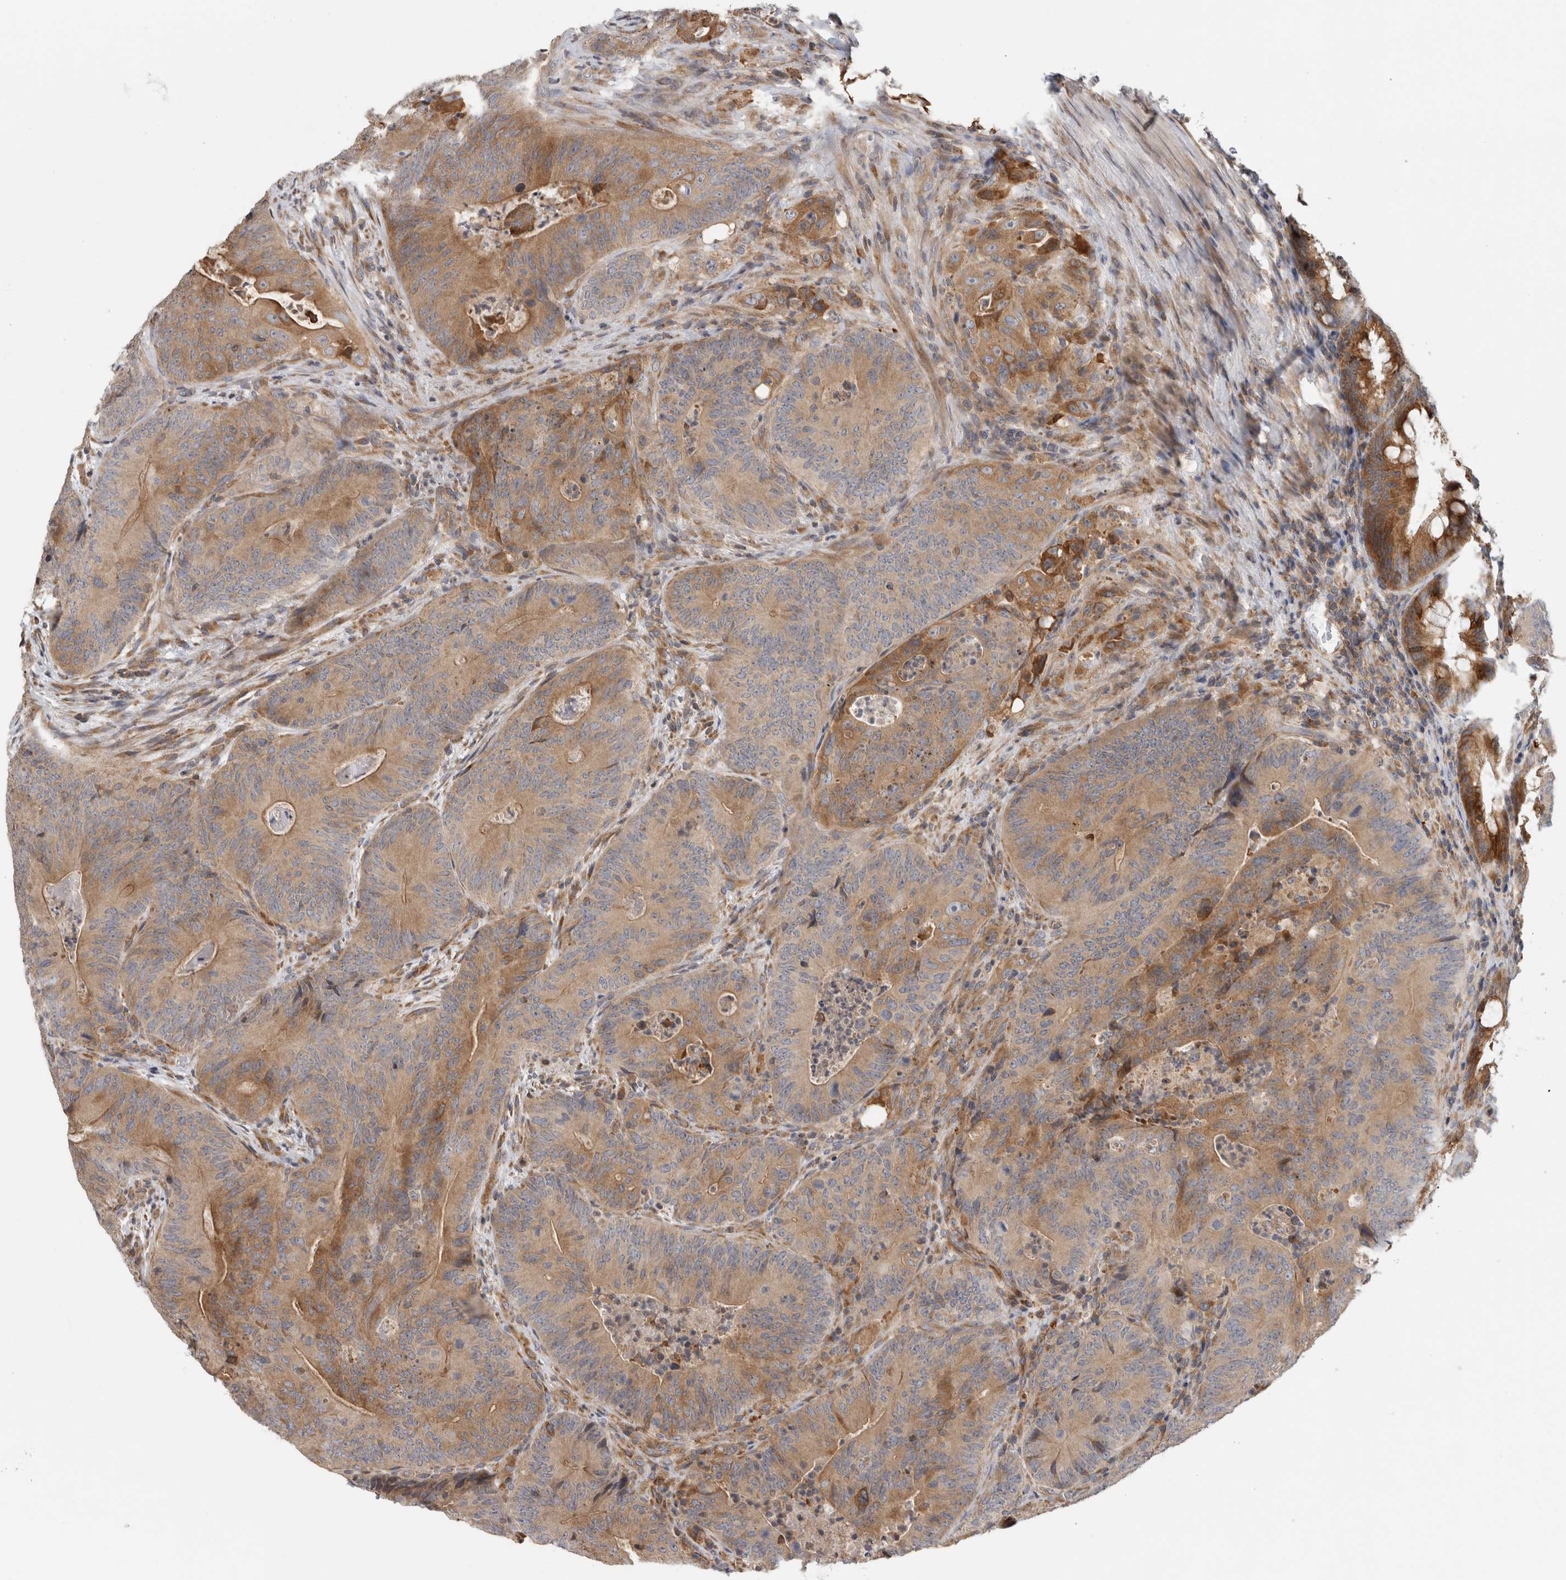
{"staining": {"intensity": "moderate", "quantity": "25%-75%", "location": "cytoplasmic/membranous"}, "tissue": "colorectal cancer", "cell_type": "Tumor cells", "image_type": "cancer", "snomed": [{"axis": "morphology", "description": "Normal tissue, NOS"}, {"axis": "topography", "description": "Colon"}], "caption": "There is medium levels of moderate cytoplasmic/membranous positivity in tumor cells of colorectal cancer, as demonstrated by immunohistochemical staining (brown color).", "gene": "PARP6", "patient": {"sex": "female", "age": 82}}